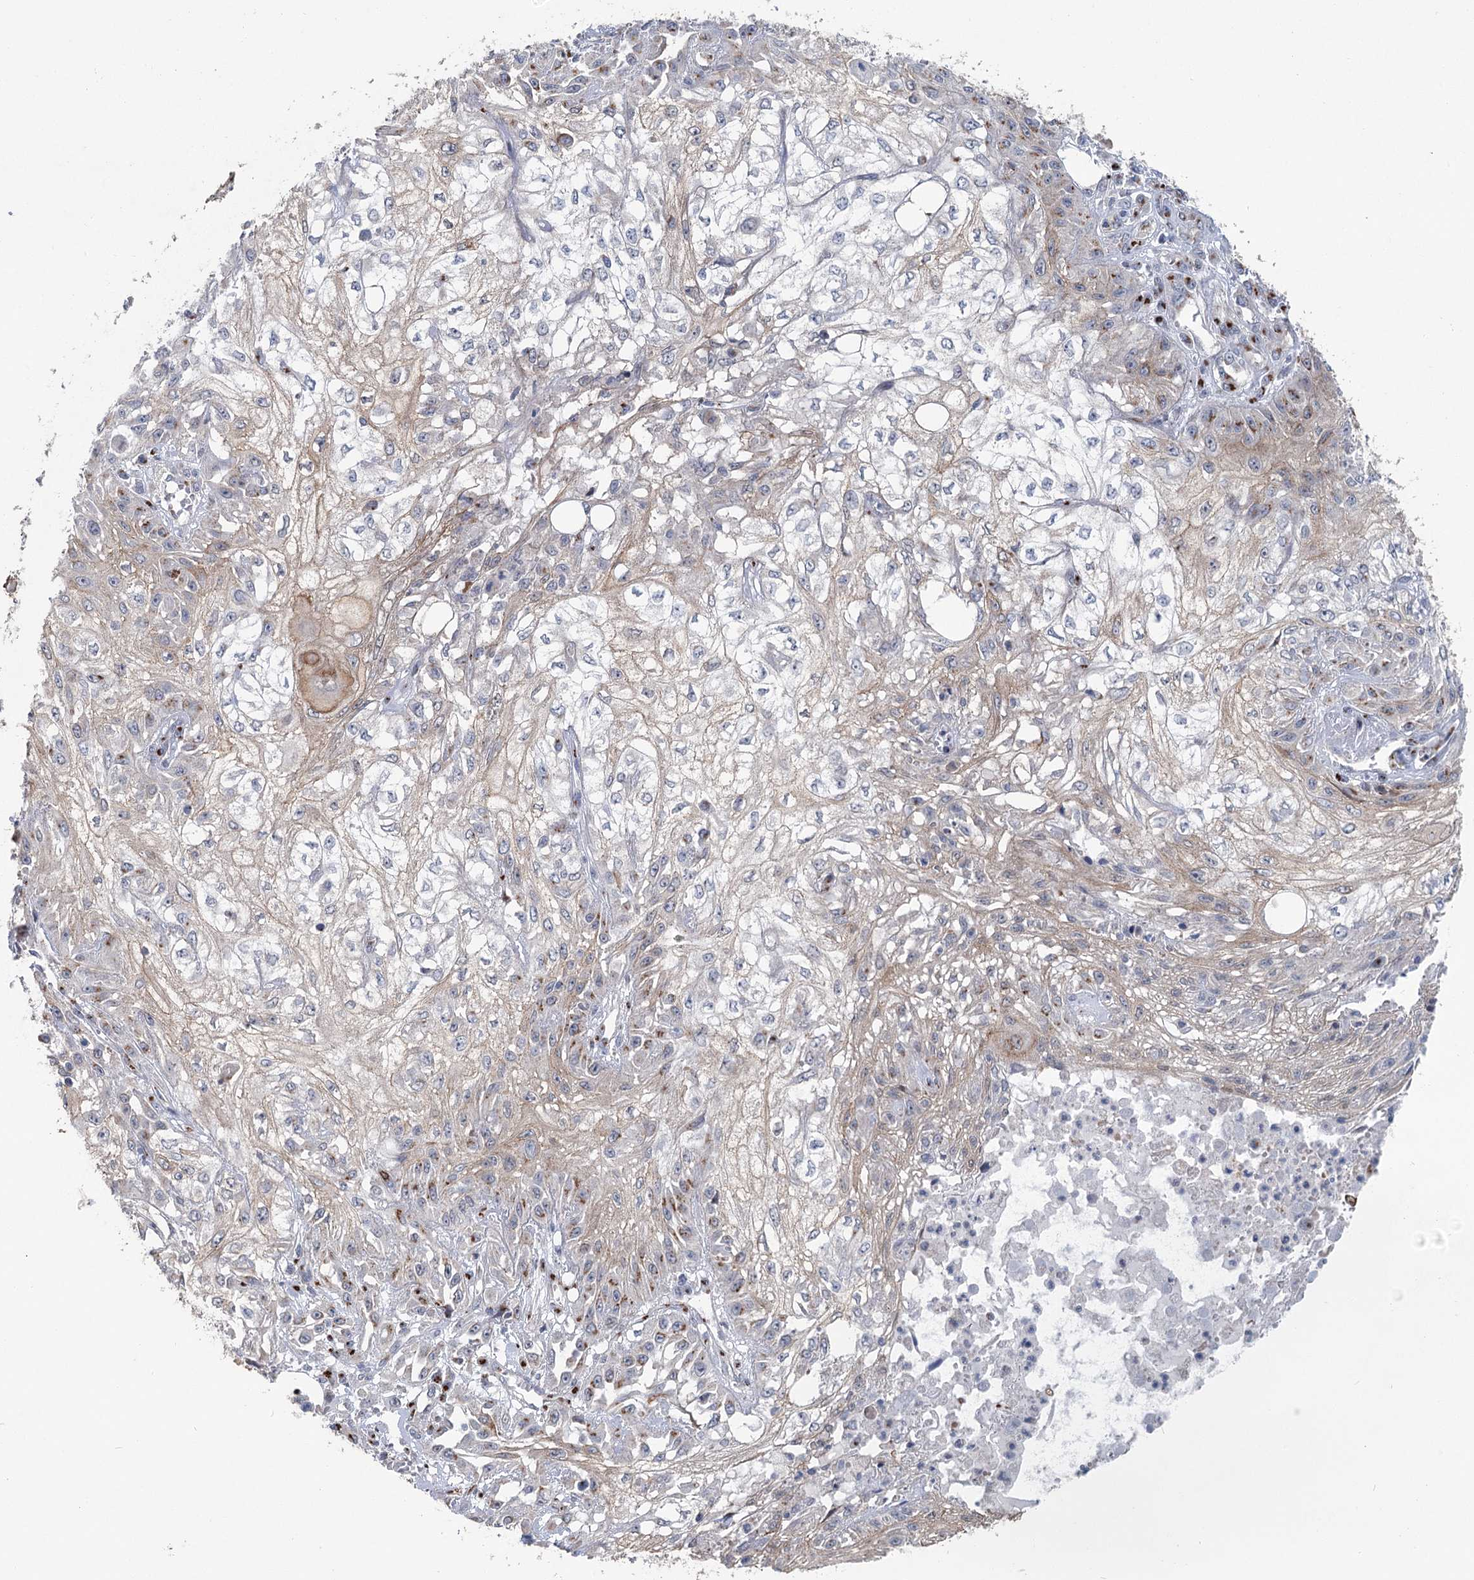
{"staining": {"intensity": "negative", "quantity": "none", "location": "none"}, "tissue": "skin cancer", "cell_type": "Tumor cells", "image_type": "cancer", "snomed": [{"axis": "morphology", "description": "Squamous cell carcinoma, NOS"}, {"axis": "morphology", "description": "Squamous cell carcinoma, metastatic, NOS"}, {"axis": "topography", "description": "Skin"}, {"axis": "topography", "description": "Lymph node"}], "caption": "Immunohistochemistry image of human metastatic squamous cell carcinoma (skin) stained for a protein (brown), which demonstrates no positivity in tumor cells.", "gene": "ITIH5", "patient": {"sex": "male", "age": 75}}